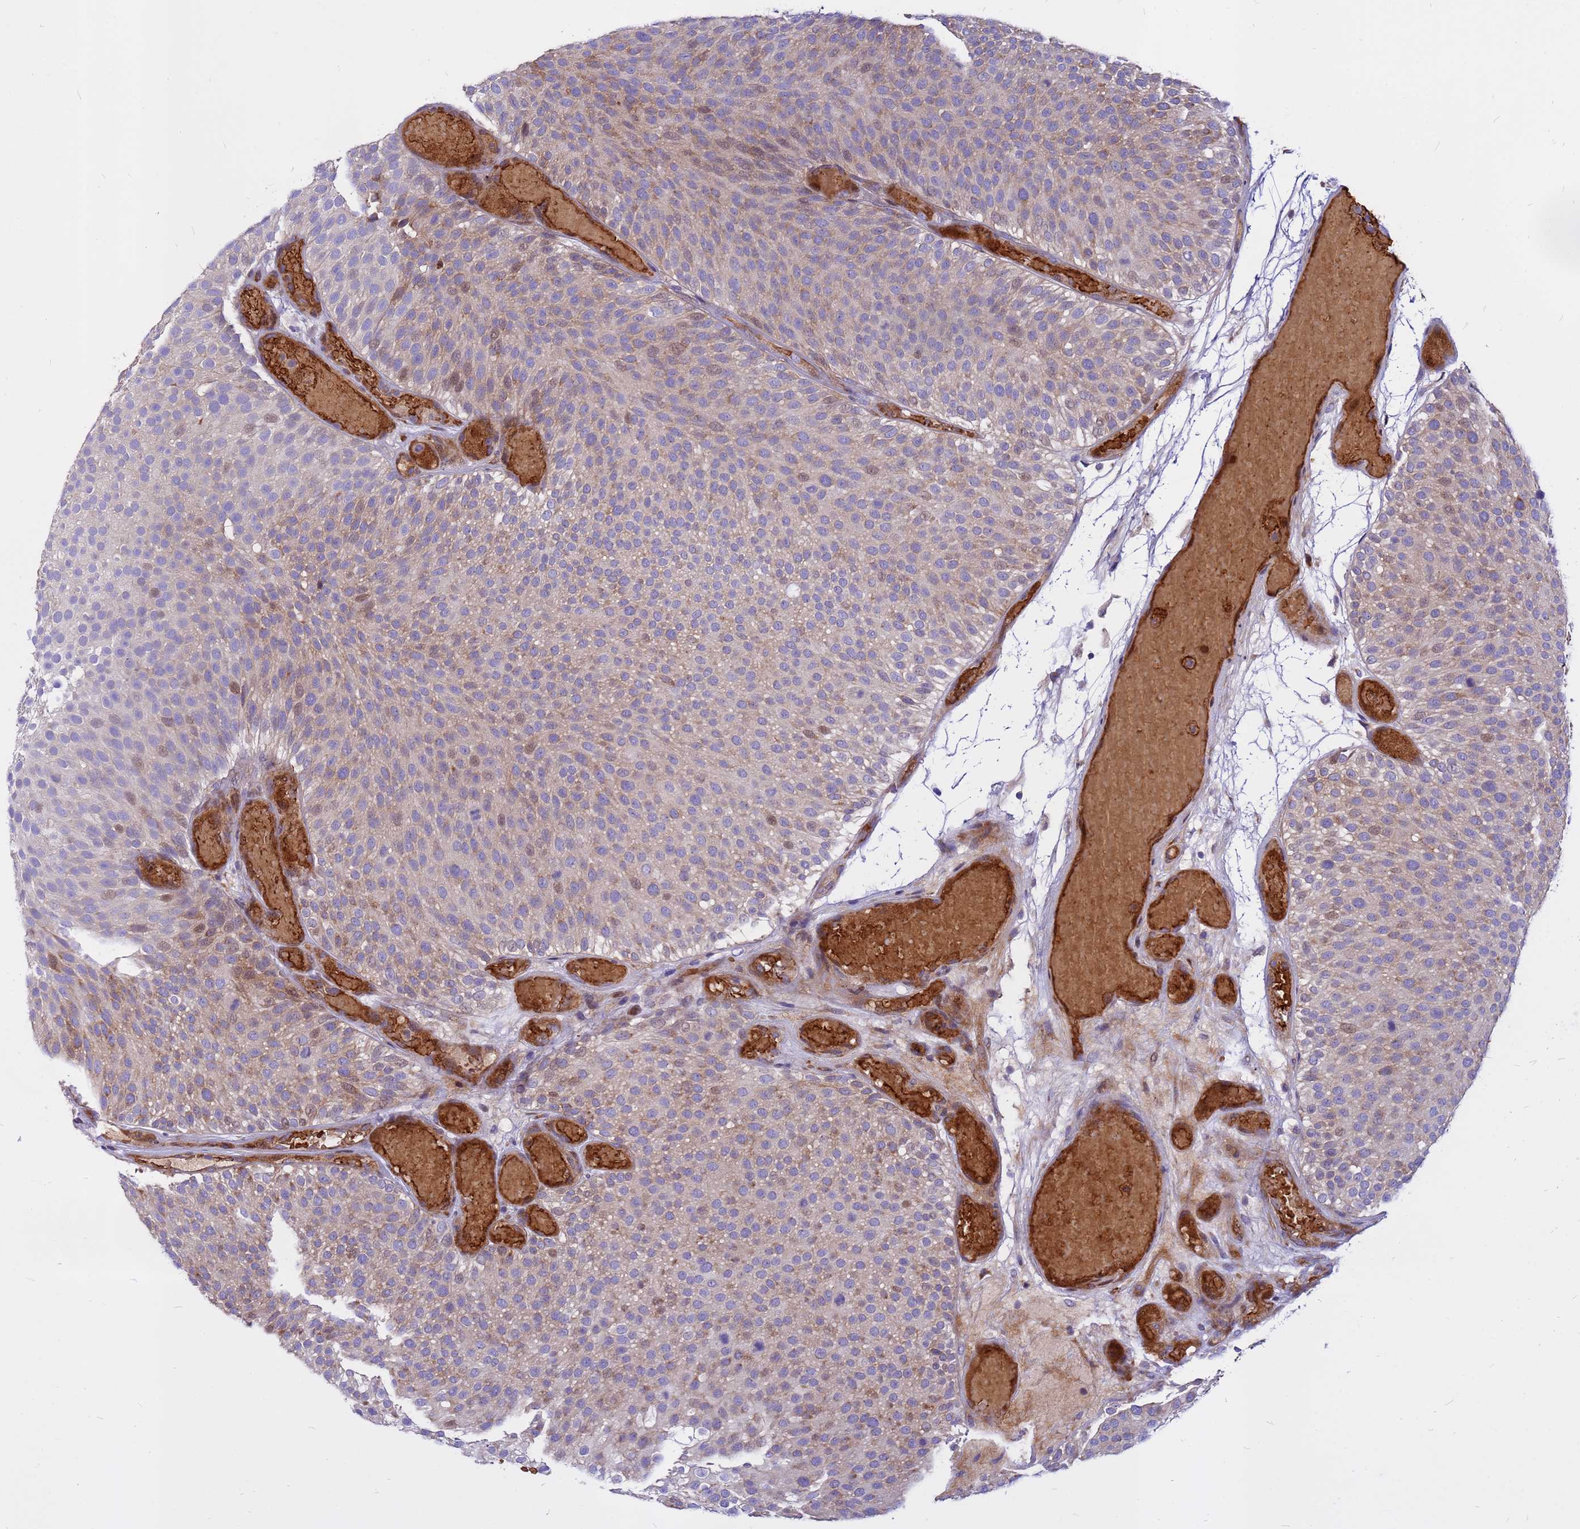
{"staining": {"intensity": "weak", "quantity": "25%-75%", "location": "cytoplasmic/membranous,nuclear"}, "tissue": "urothelial cancer", "cell_type": "Tumor cells", "image_type": "cancer", "snomed": [{"axis": "morphology", "description": "Urothelial carcinoma, Low grade"}, {"axis": "topography", "description": "Urinary bladder"}], "caption": "Protein staining reveals weak cytoplasmic/membranous and nuclear positivity in approximately 25%-75% of tumor cells in urothelial carcinoma (low-grade).", "gene": "ZNF669", "patient": {"sex": "male", "age": 78}}